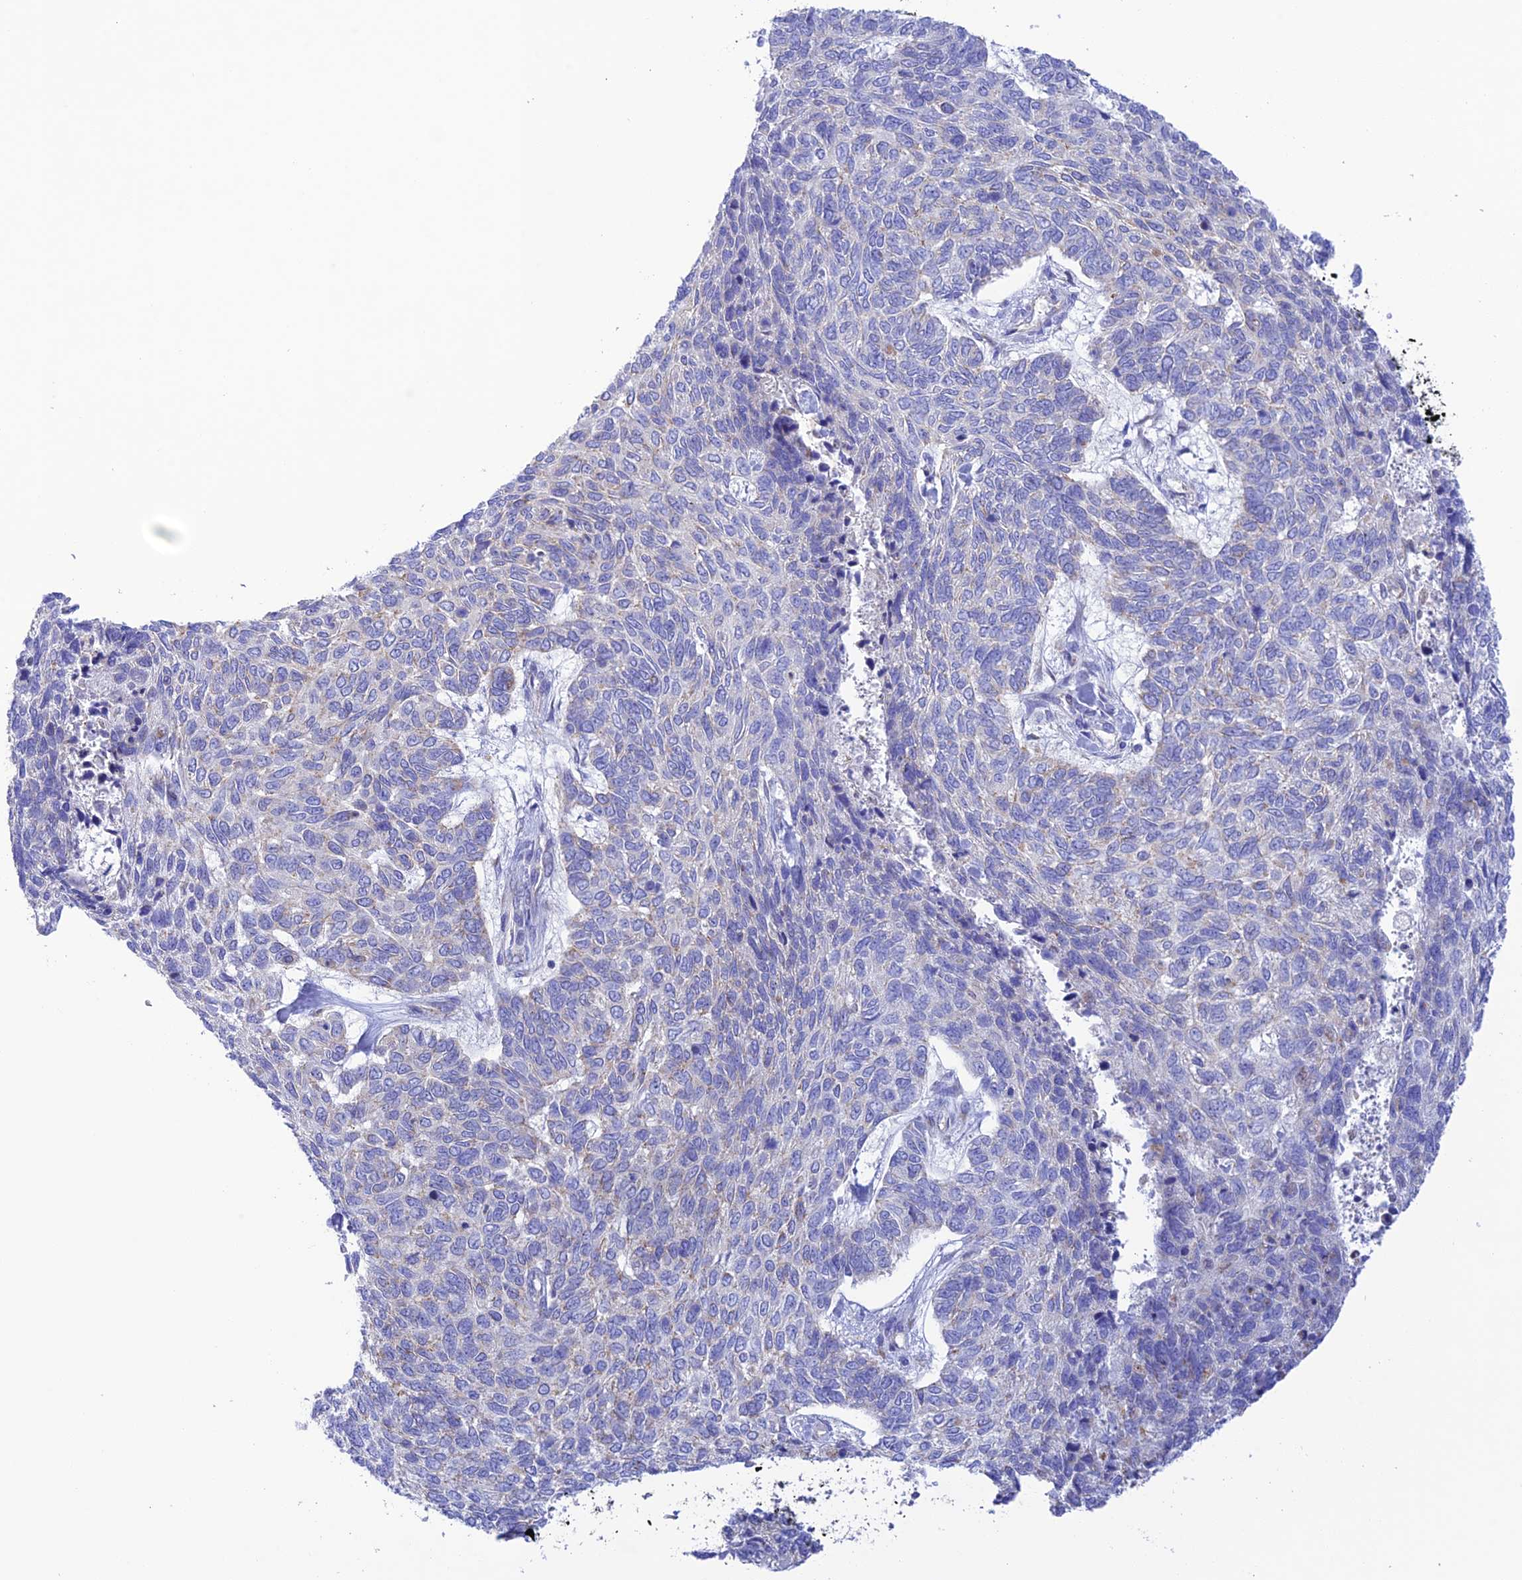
{"staining": {"intensity": "negative", "quantity": "none", "location": "none"}, "tissue": "skin cancer", "cell_type": "Tumor cells", "image_type": "cancer", "snomed": [{"axis": "morphology", "description": "Basal cell carcinoma"}, {"axis": "topography", "description": "Skin"}], "caption": "There is no significant expression in tumor cells of basal cell carcinoma (skin). (Stains: DAB IHC with hematoxylin counter stain, Microscopy: brightfield microscopy at high magnification).", "gene": "CHSY3", "patient": {"sex": "female", "age": 65}}